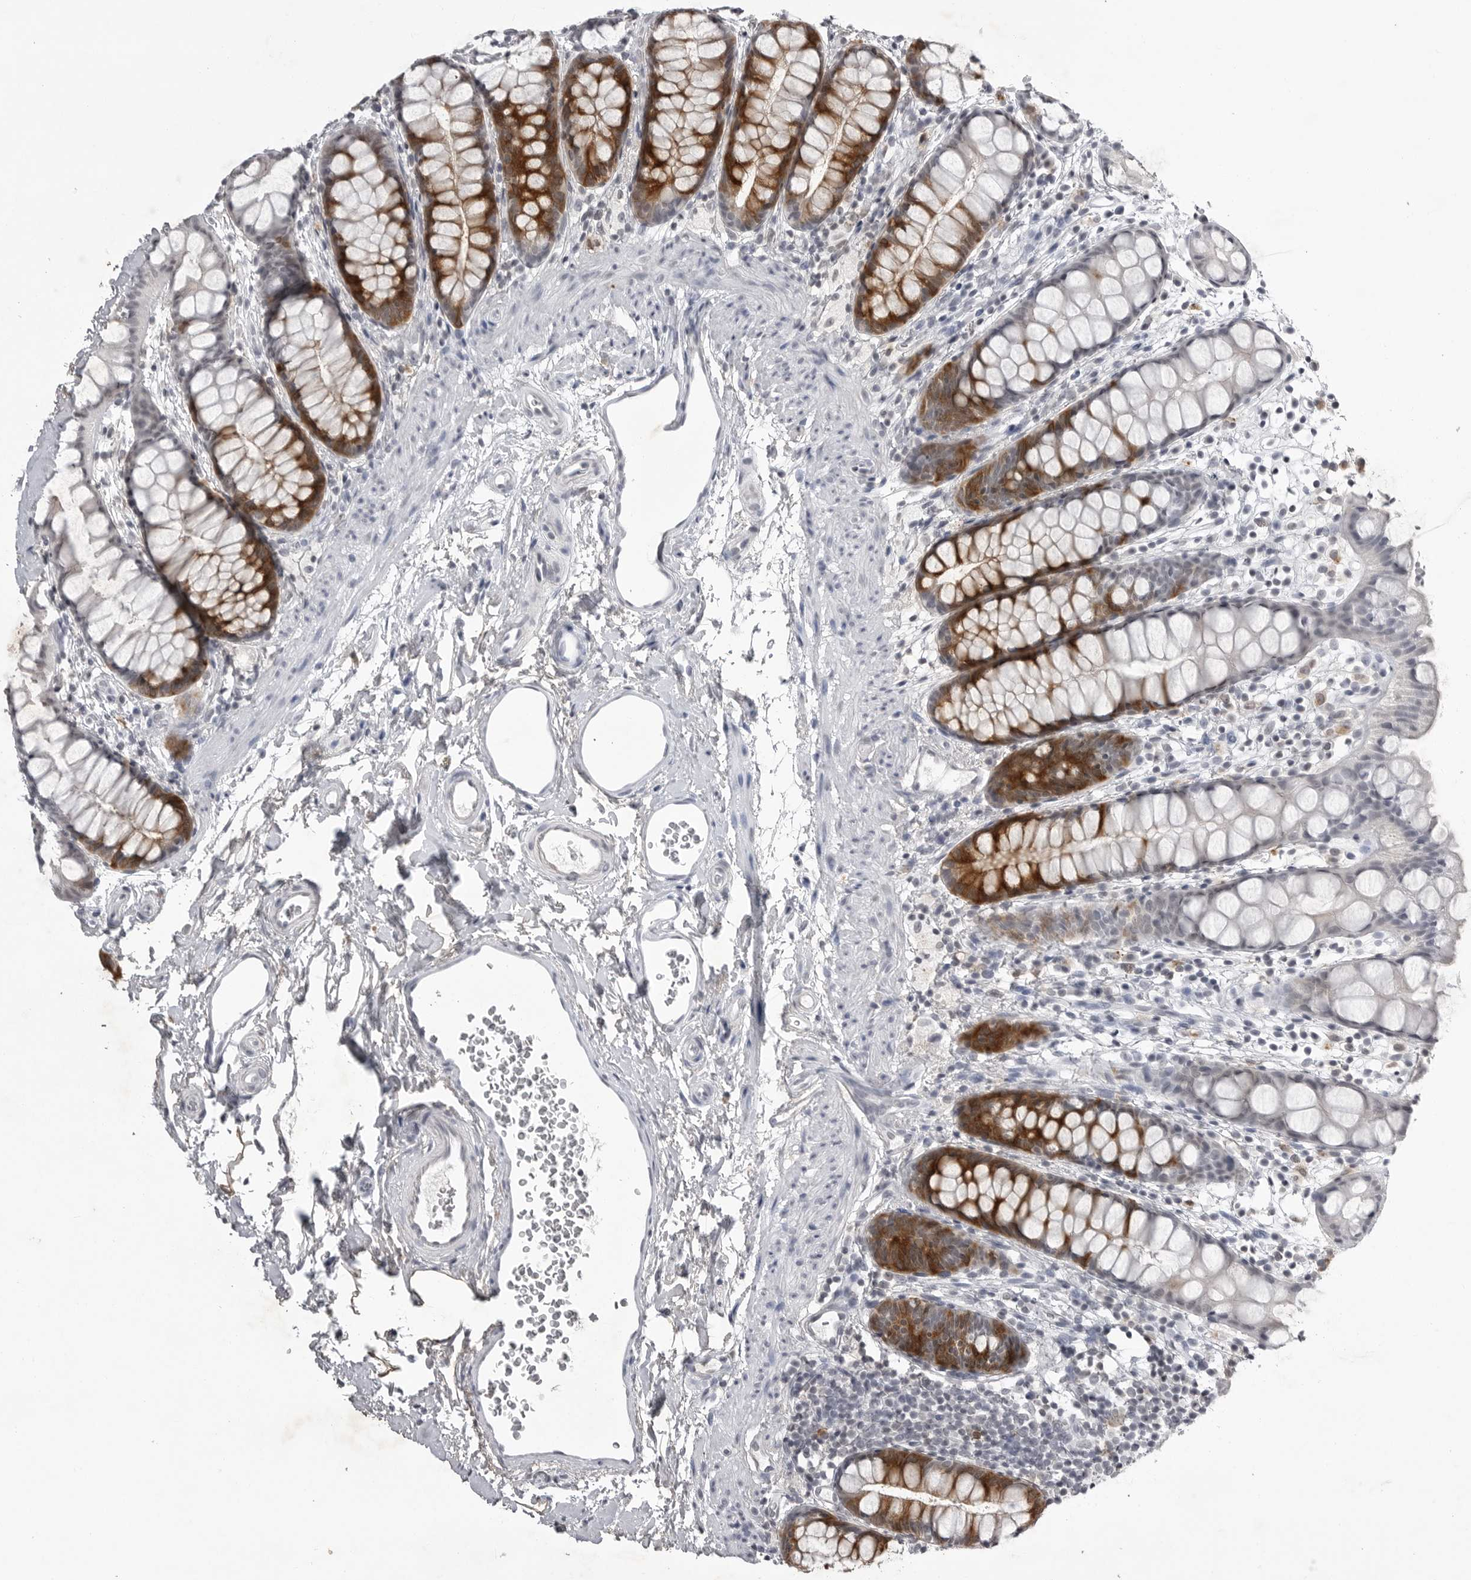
{"staining": {"intensity": "strong", "quantity": "25%-75%", "location": "cytoplasmic/membranous"}, "tissue": "rectum", "cell_type": "Glandular cells", "image_type": "normal", "snomed": [{"axis": "morphology", "description": "Normal tissue, NOS"}, {"axis": "topography", "description": "Rectum"}], "caption": "Approximately 25%-75% of glandular cells in unremarkable rectum demonstrate strong cytoplasmic/membranous protein positivity as visualized by brown immunohistochemical staining.", "gene": "RRM1", "patient": {"sex": "female", "age": 65}}